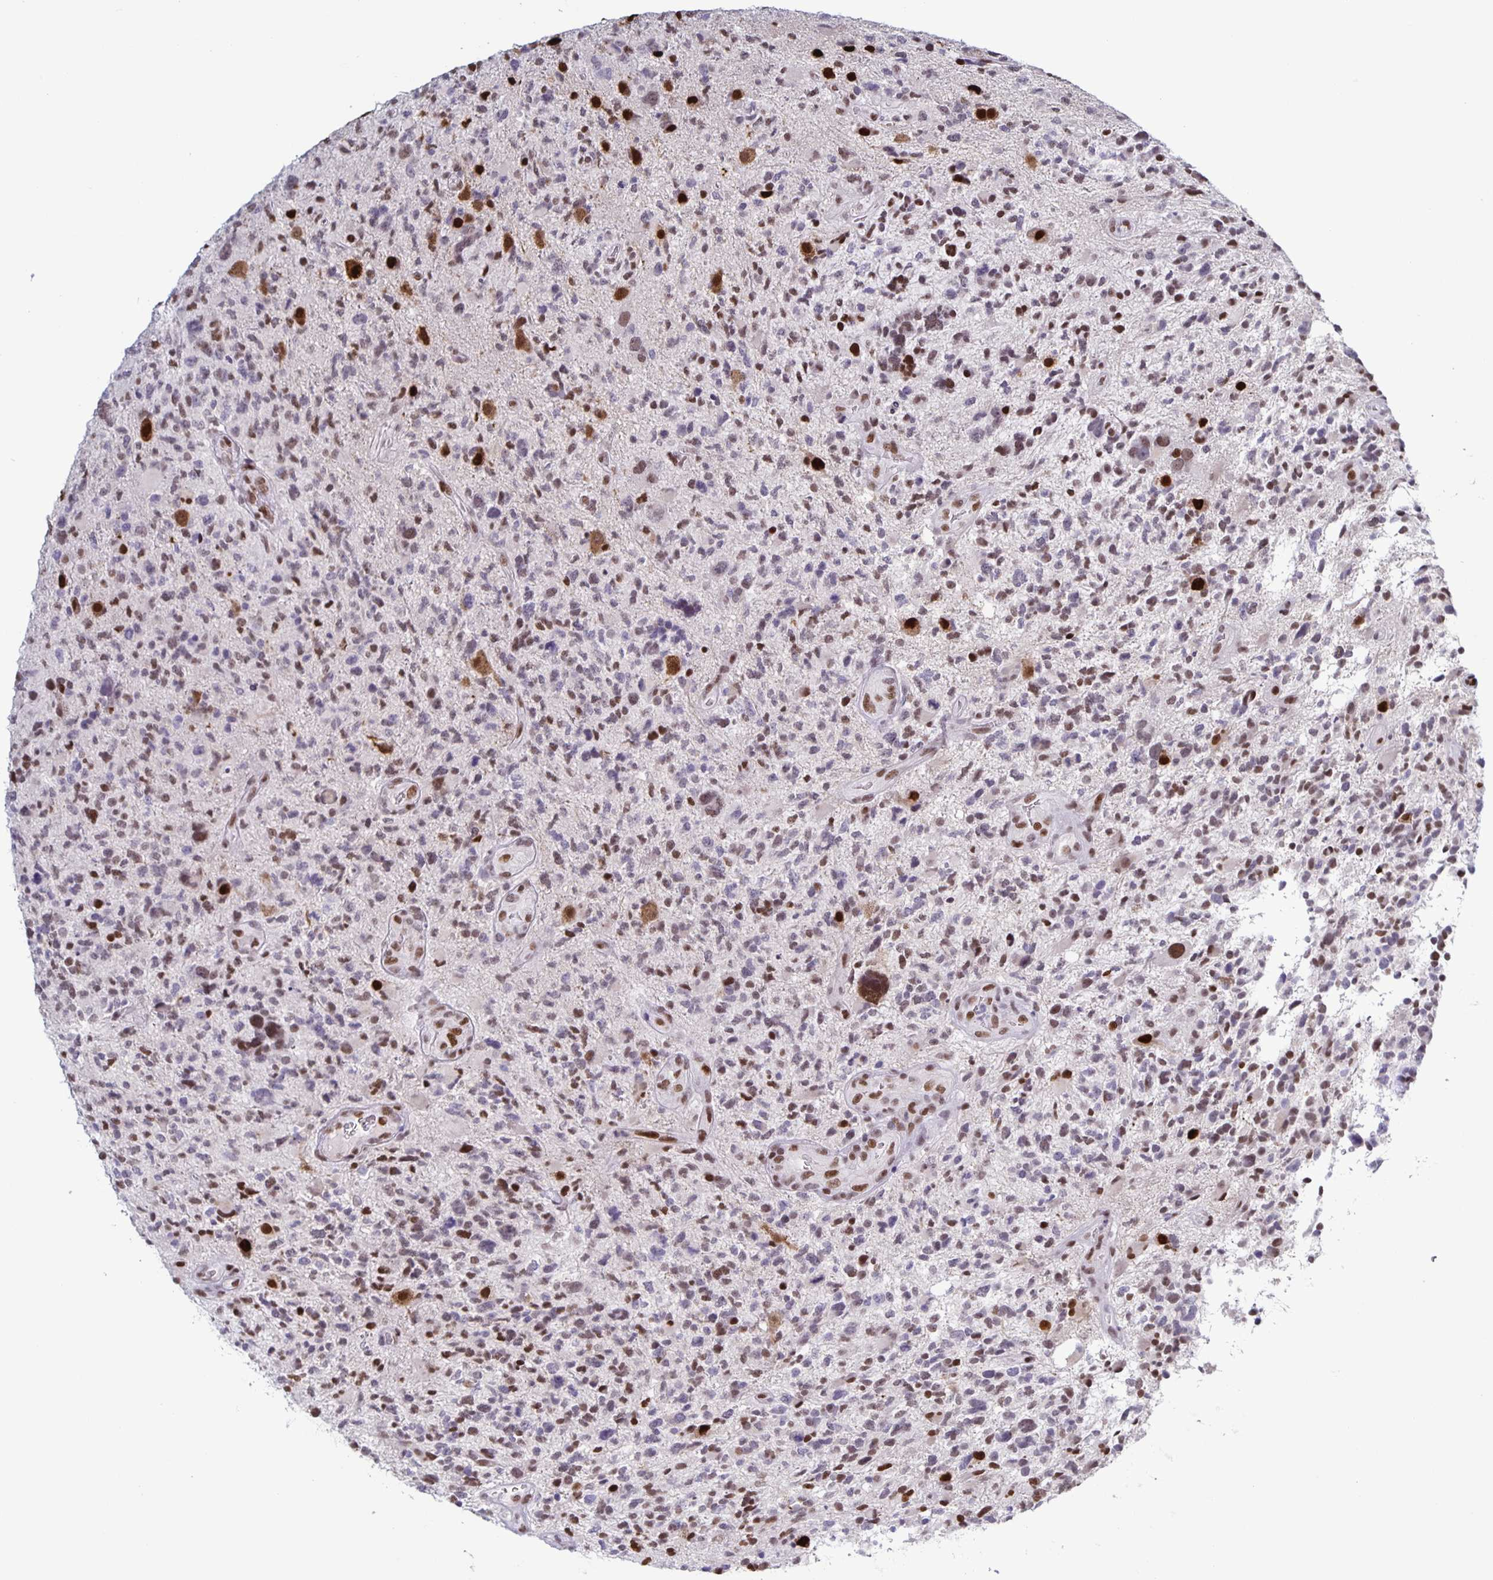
{"staining": {"intensity": "moderate", "quantity": "25%-75%", "location": "nuclear"}, "tissue": "glioma", "cell_type": "Tumor cells", "image_type": "cancer", "snomed": [{"axis": "morphology", "description": "Glioma, malignant, High grade"}, {"axis": "topography", "description": "Brain"}], "caption": "Glioma stained for a protein (brown) shows moderate nuclear positive staining in about 25%-75% of tumor cells.", "gene": "JUND", "patient": {"sex": "female", "age": 71}}